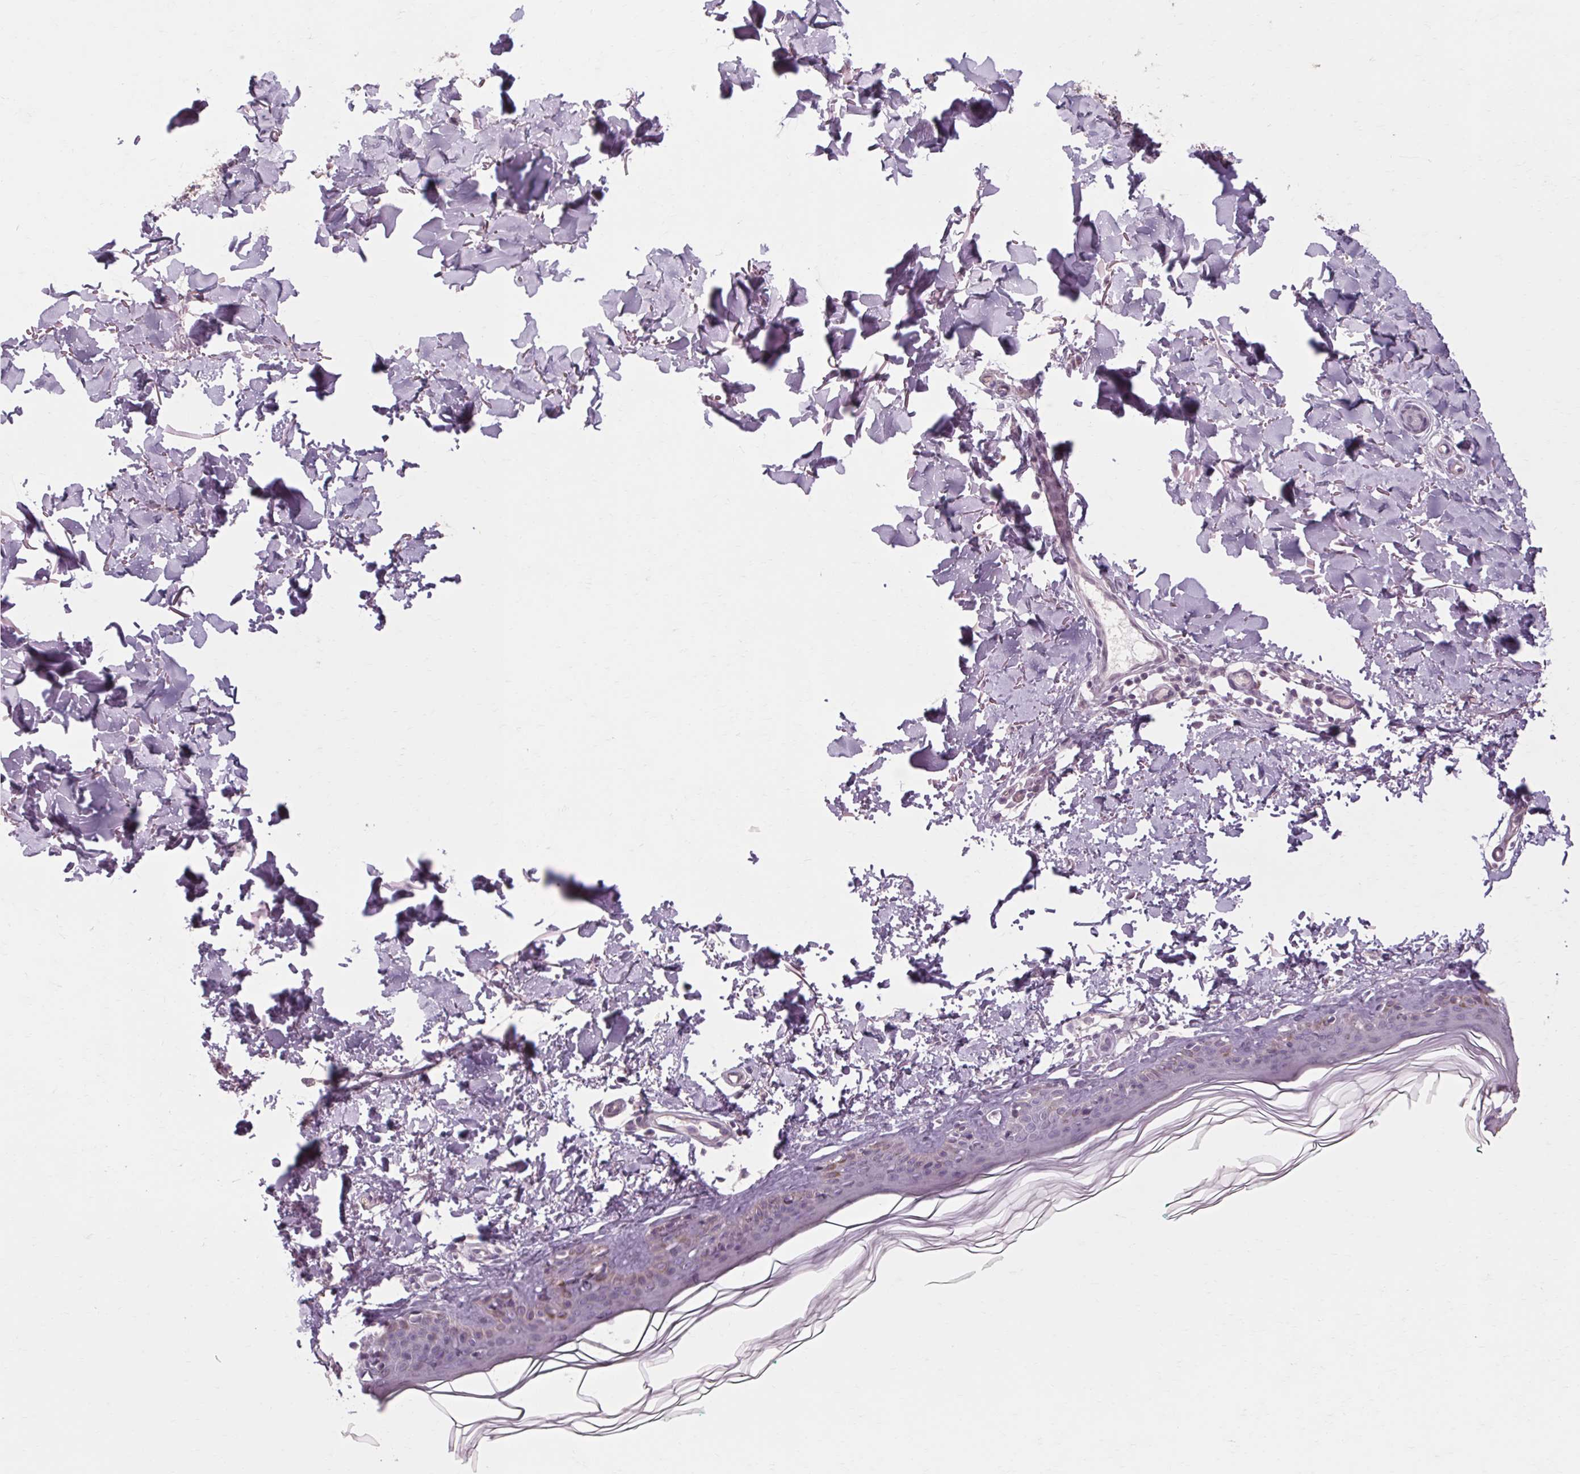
{"staining": {"intensity": "negative", "quantity": "none", "location": "none"}, "tissue": "skin", "cell_type": "Fibroblasts", "image_type": "normal", "snomed": [{"axis": "morphology", "description": "Normal tissue, NOS"}, {"axis": "topography", "description": "Skin"}, {"axis": "topography", "description": "Peripheral nerve tissue"}], "caption": "The immunohistochemistry (IHC) photomicrograph has no significant positivity in fibroblasts of skin.", "gene": "POMC", "patient": {"sex": "female", "age": 45}}